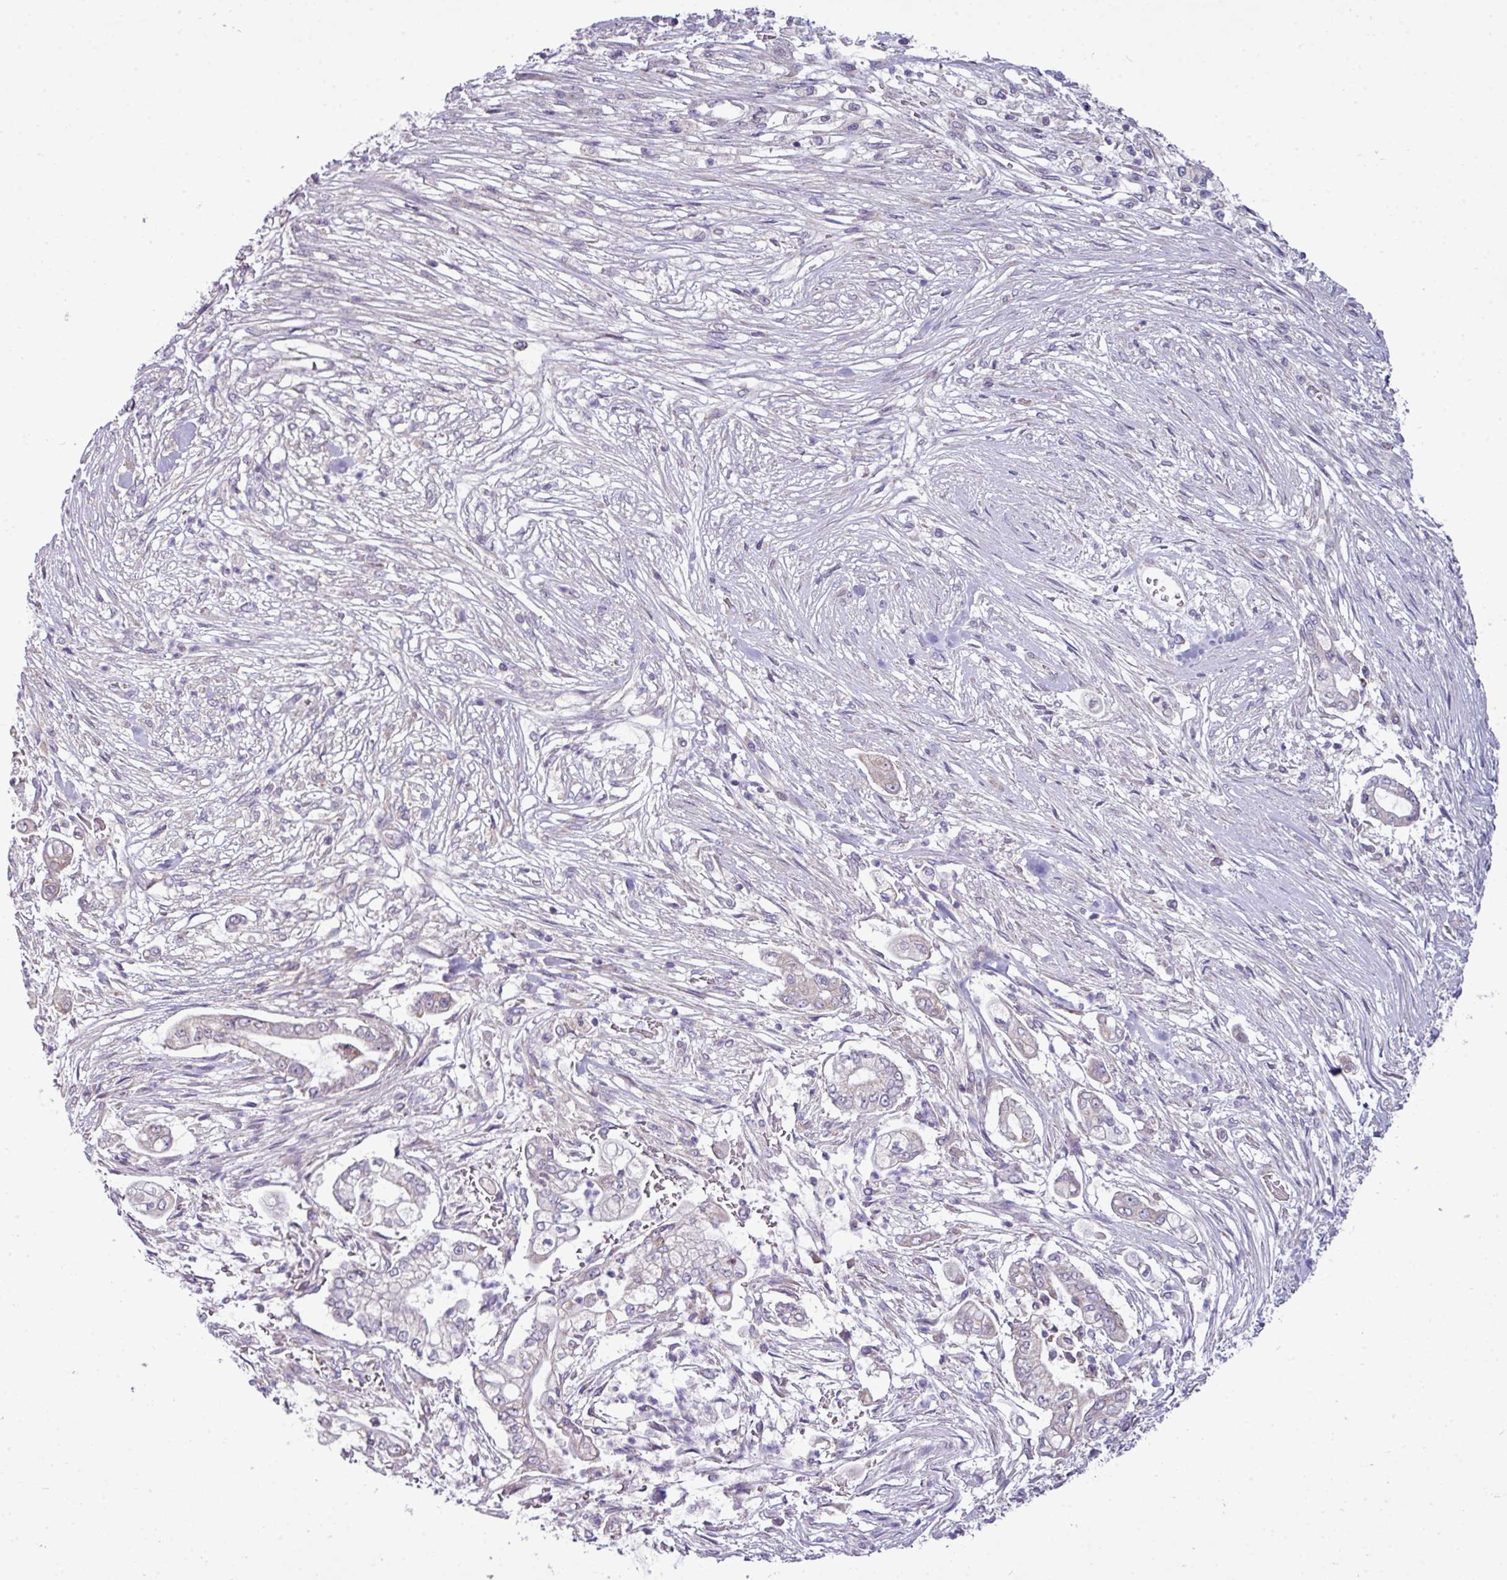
{"staining": {"intensity": "negative", "quantity": "none", "location": "none"}, "tissue": "pancreatic cancer", "cell_type": "Tumor cells", "image_type": "cancer", "snomed": [{"axis": "morphology", "description": "Adenocarcinoma, NOS"}, {"axis": "topography", "description": "Pancreas"}], "caption": "DAB (3,3'-diaminobenzidine) immunohistochemical staining of human pancreatic adenocarcinoma shows no significant positivity in tumor cells.", "gene": "AGAP5", "patient": {"sex": "female", "age": 69}}